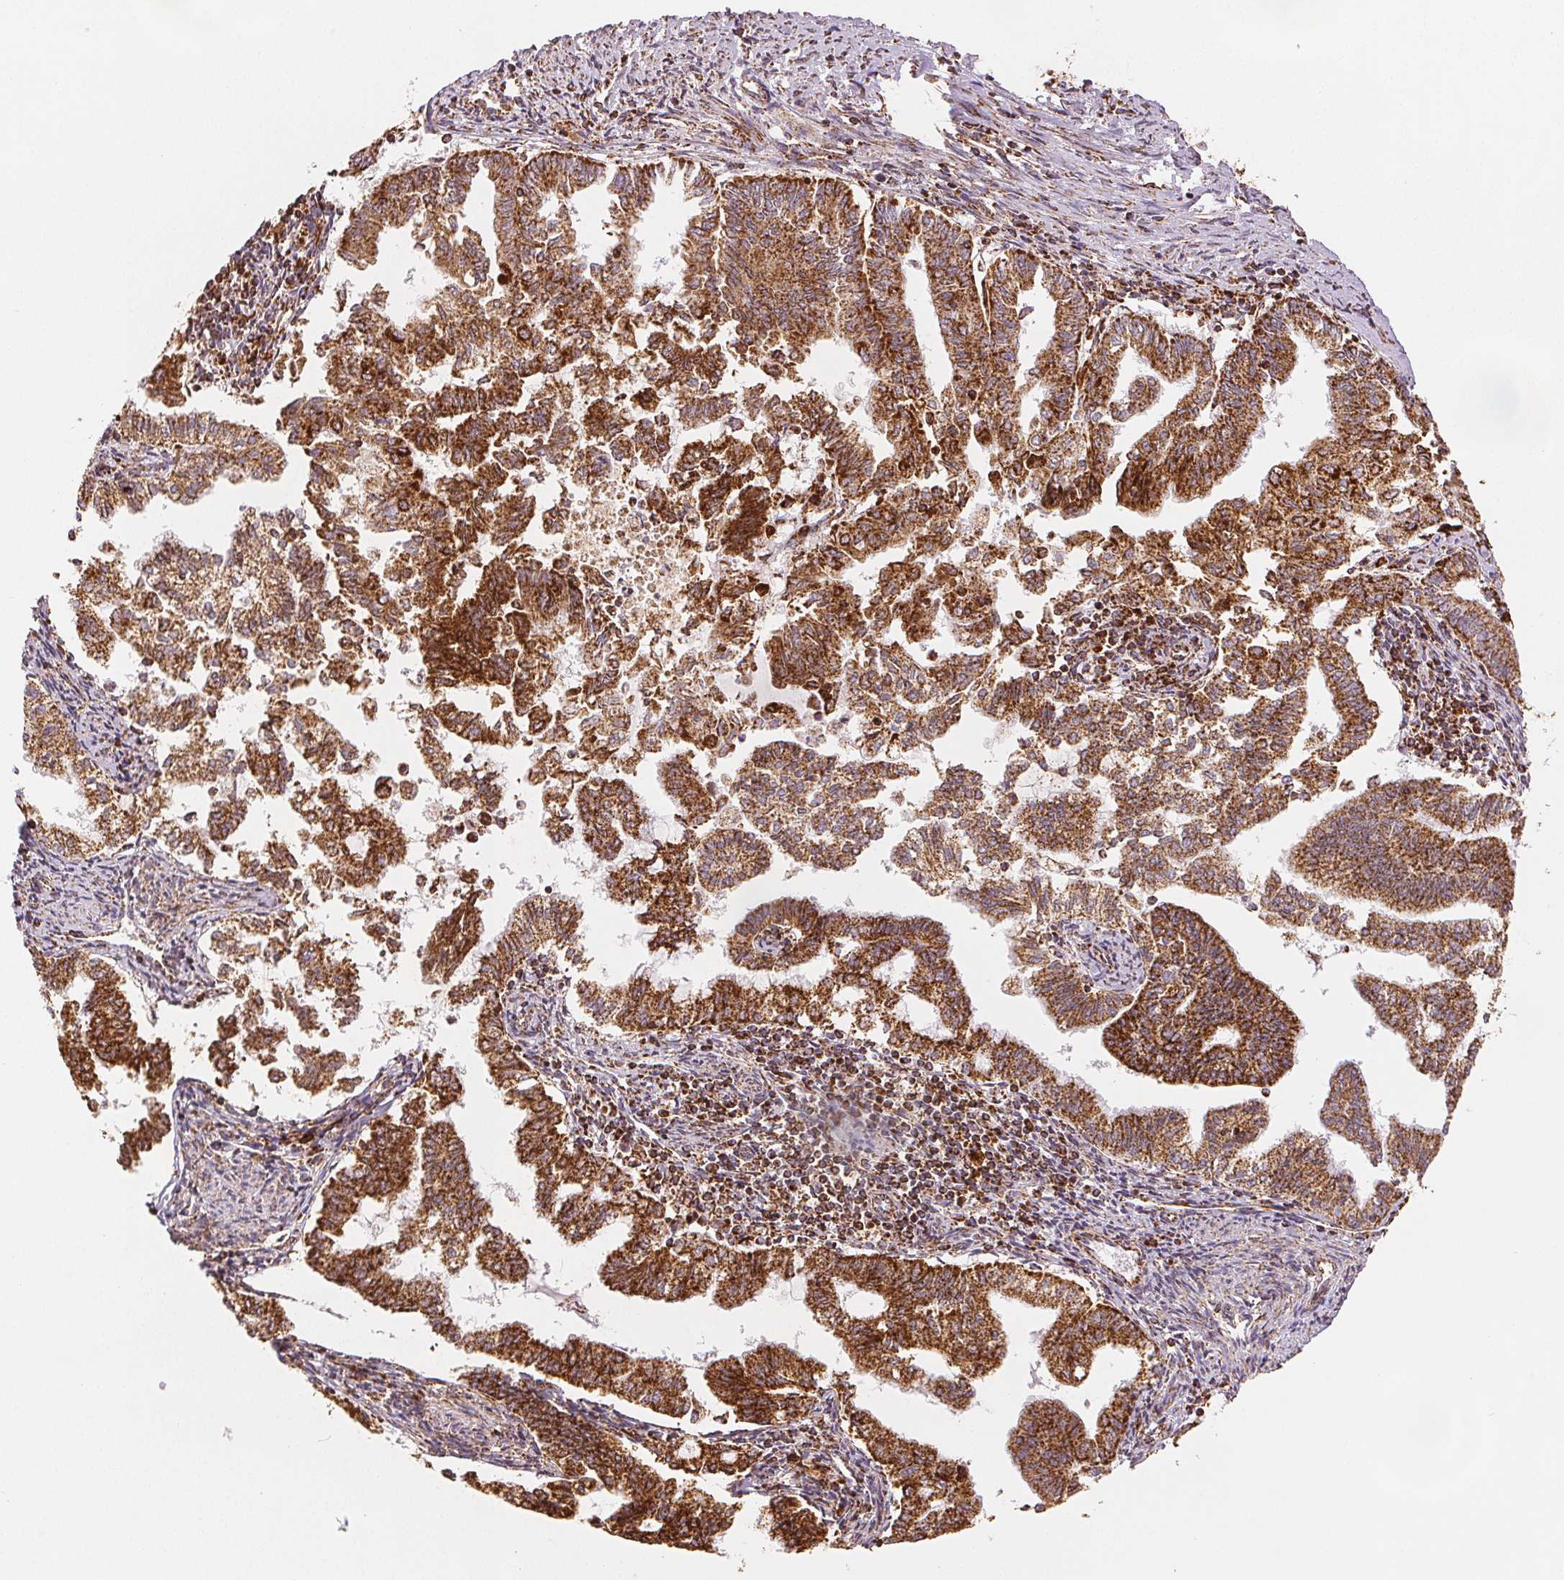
{"staining": {"intensity": "strong", "quantity": ">75%", "location": "cytoplasmic/membranous"}, "tissue": "endometrial cancer", "cell_type": "Tumor cells", "image_type": "cancer", "snomed": [{"axis": "morphology", "description": "Adenocarcinoma, NOS"}, {"axis": "topography", "description": "Endometrium"}], "caption": "Endometrial cancer (adenocarcinoma) stained with a protein marker reveals strong staining in tumor cells.", "gene": "SDHB", "patient": {"sex": "female", "age": 79}}